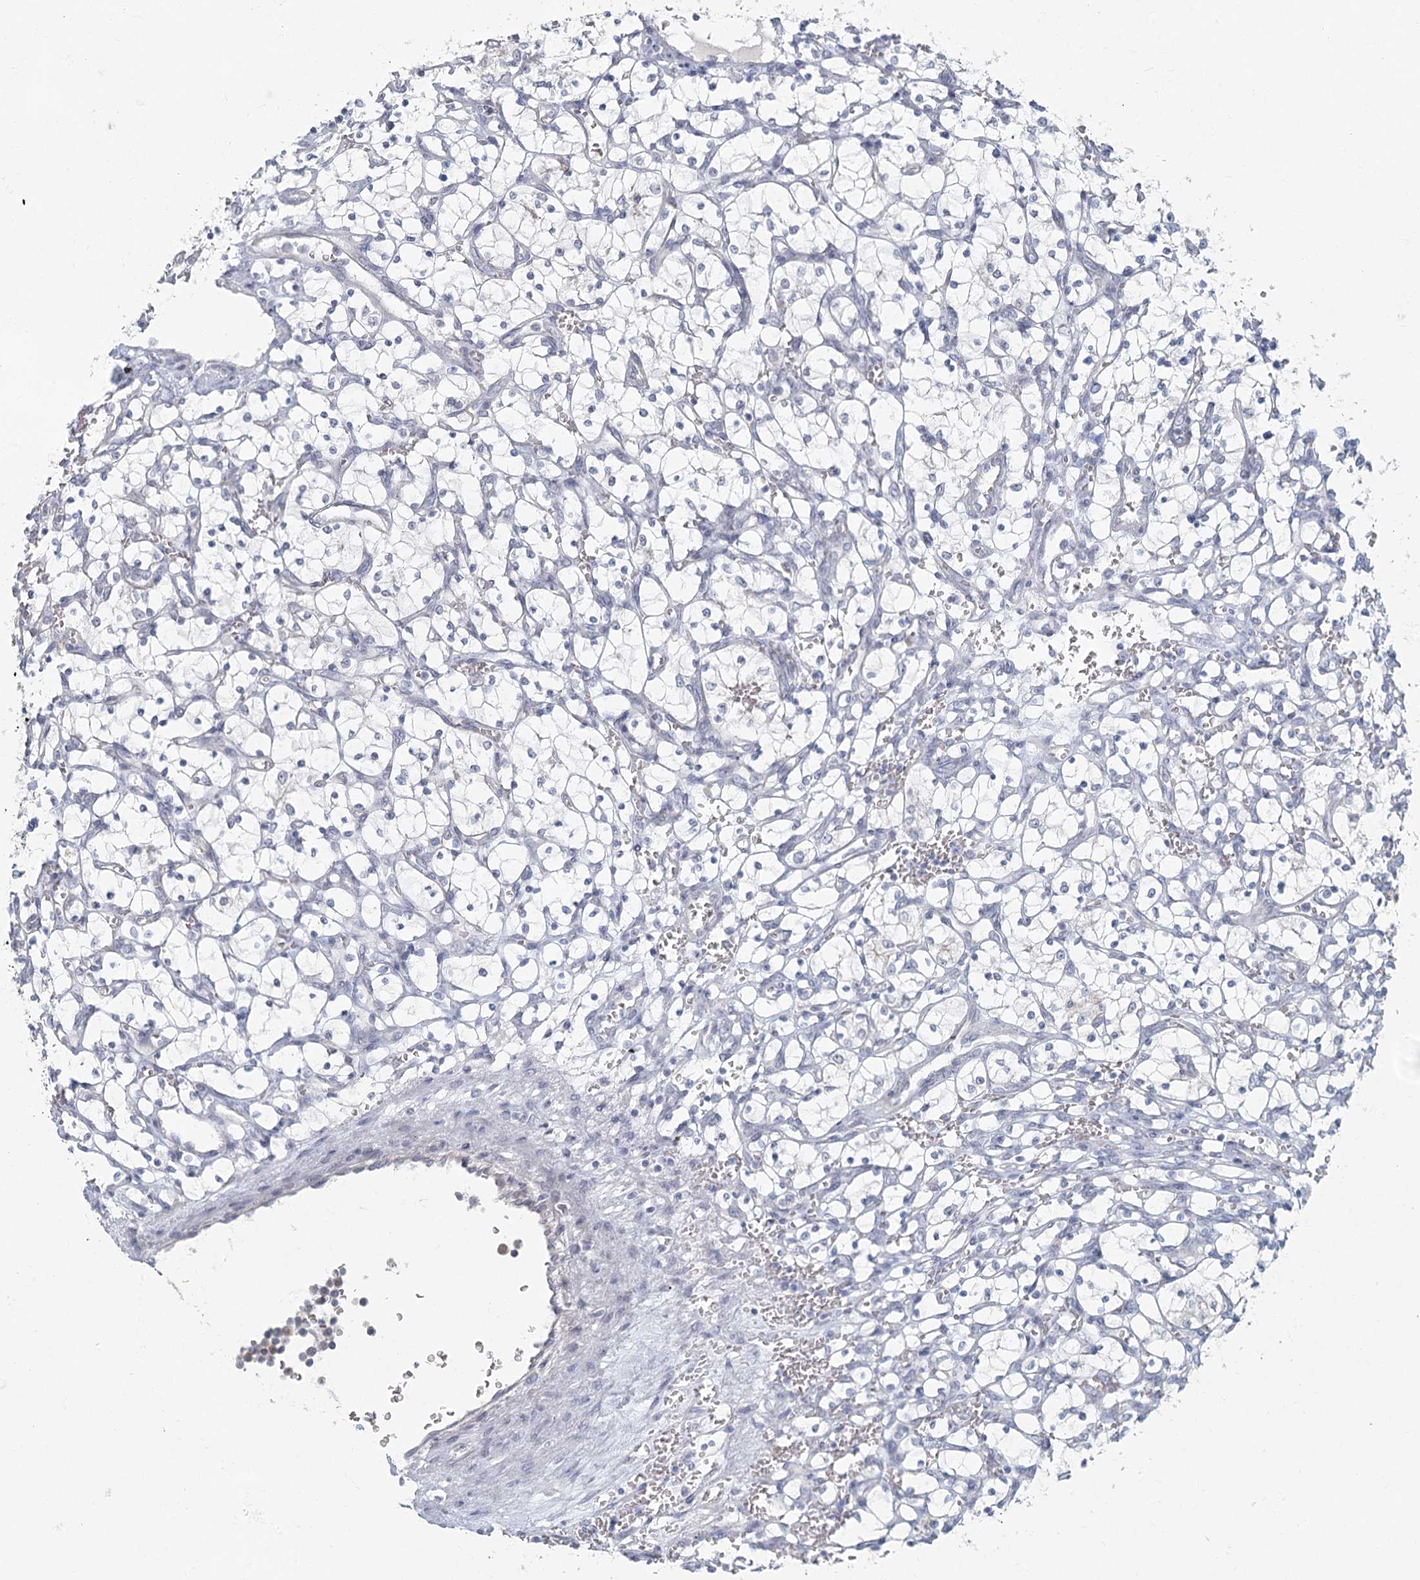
{"staining": {"intensity": "negative", "quantity": "none", "location": "none"}, "tissue": "renal cancer", "cell_type": "Tumor cells", "image_type": "cancer", "snomed": [{"axis": "morphology", "description": "Adenocarcinoma, NOS"}, {"axis": "topography", "description": "Kidney"}], "caption": "This histopathology image is of renal cancer (adenocarcinoma) stained with immunohistochemistry to label a protein in brown with the nuclei are counter-stained blue. There is no expression in tumor cells.", "gene": "FAM110C", "patient": {"sex": "female", "age": 69}}